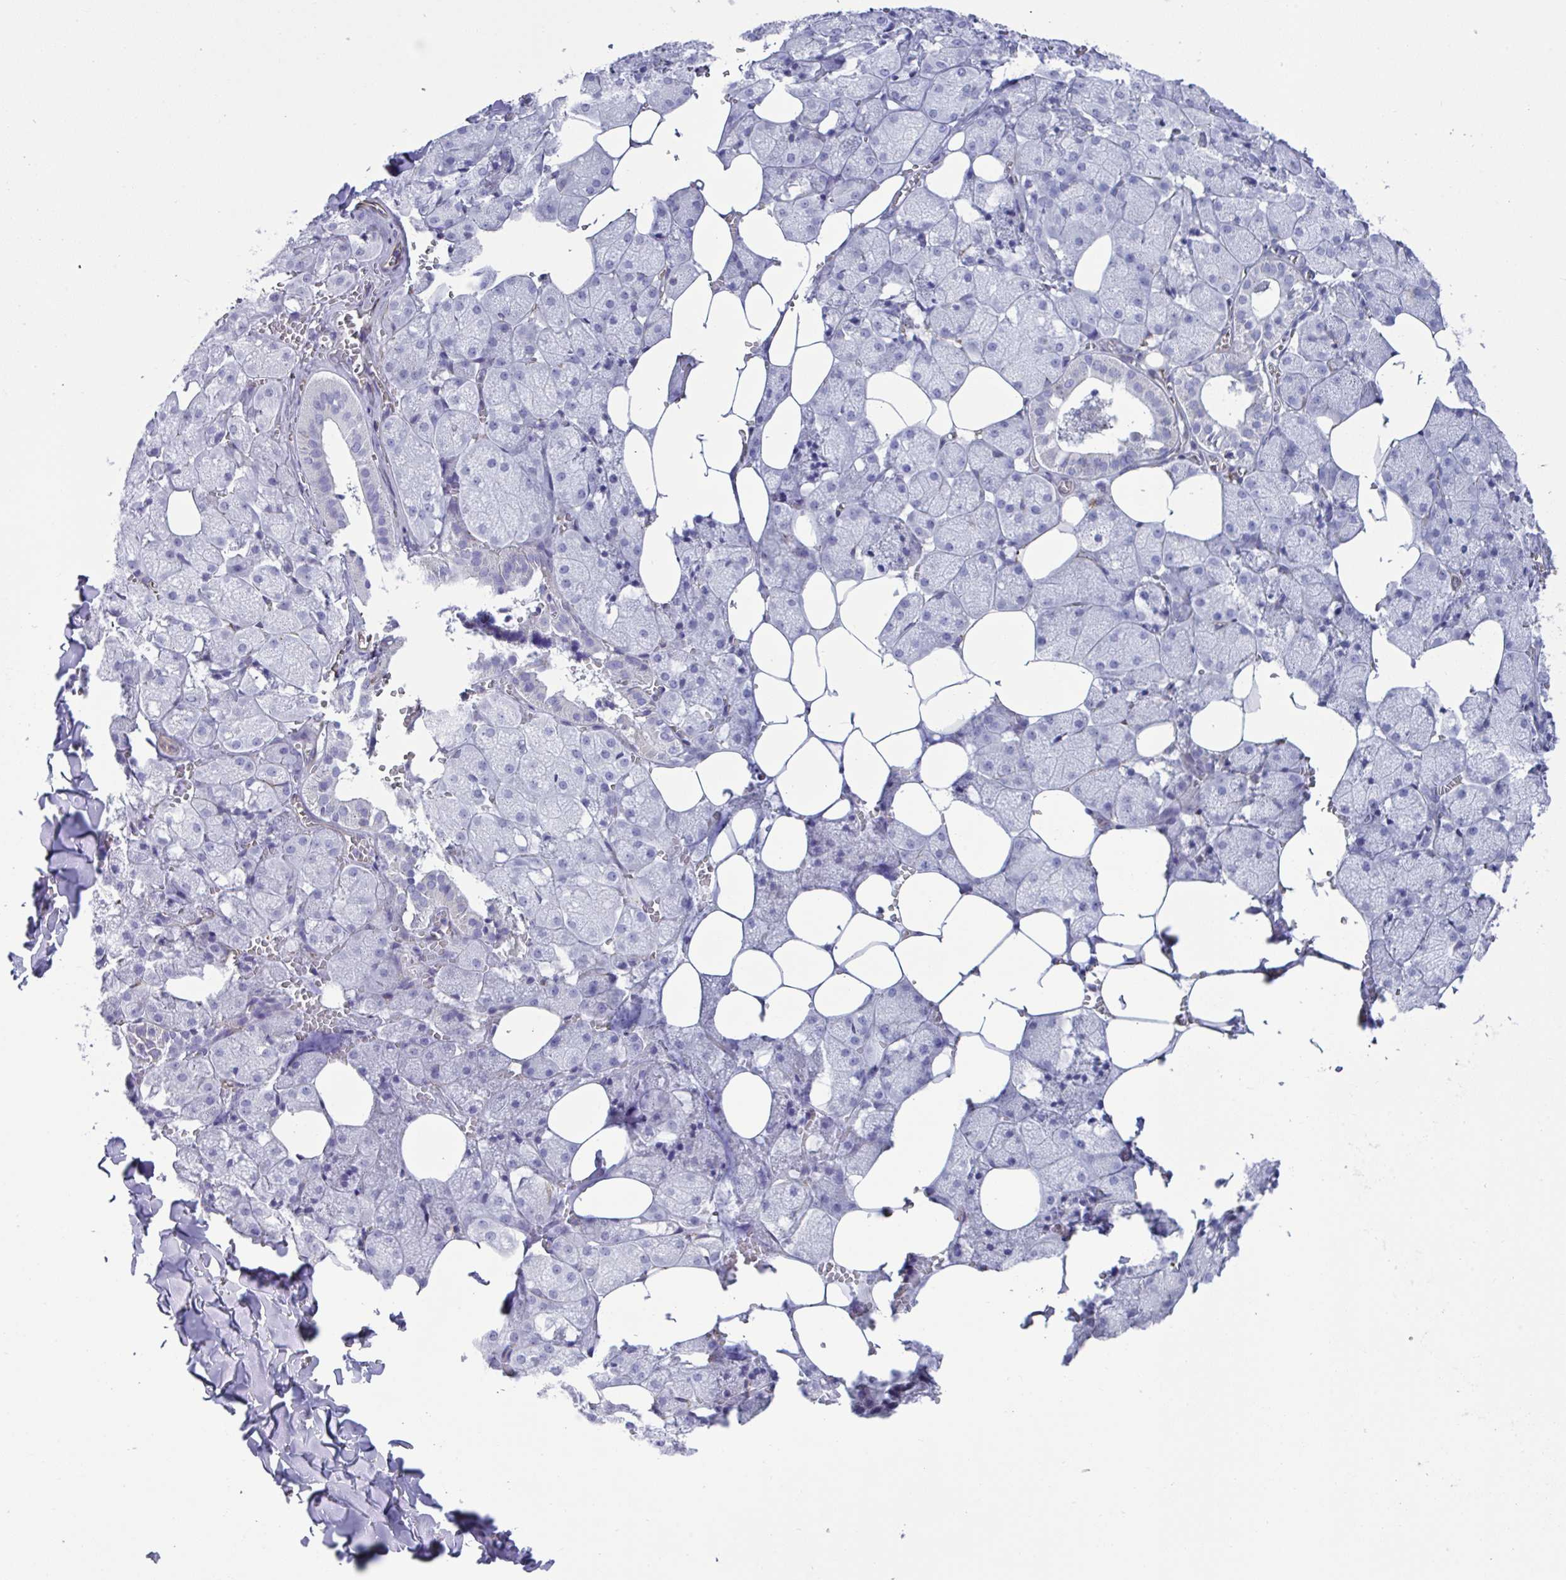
{"staining": {"intensity": "negative", "quantity": "none", "location": "none"}, "tissue": "salivary gland", "cell_type": "Glandular cells", "image_type": "normal", "snomed": [{"axis": "morphology", "description": "Normal tissue, NOS"}, {"axis": "topography", "description": "Salivary gland"}, {"axis": "topography", "description": "Peripheral nerve tissue"}], "caption": "This histopathology image is of normal salivary gland stained with immunohistochemistry (IHC) to label a protein in brown with the nuclei are counter-stained blue. There is no positivity in glandular cells.", "gene": "TMEM86B", "patient": {"sex": "male", "age": 38}}